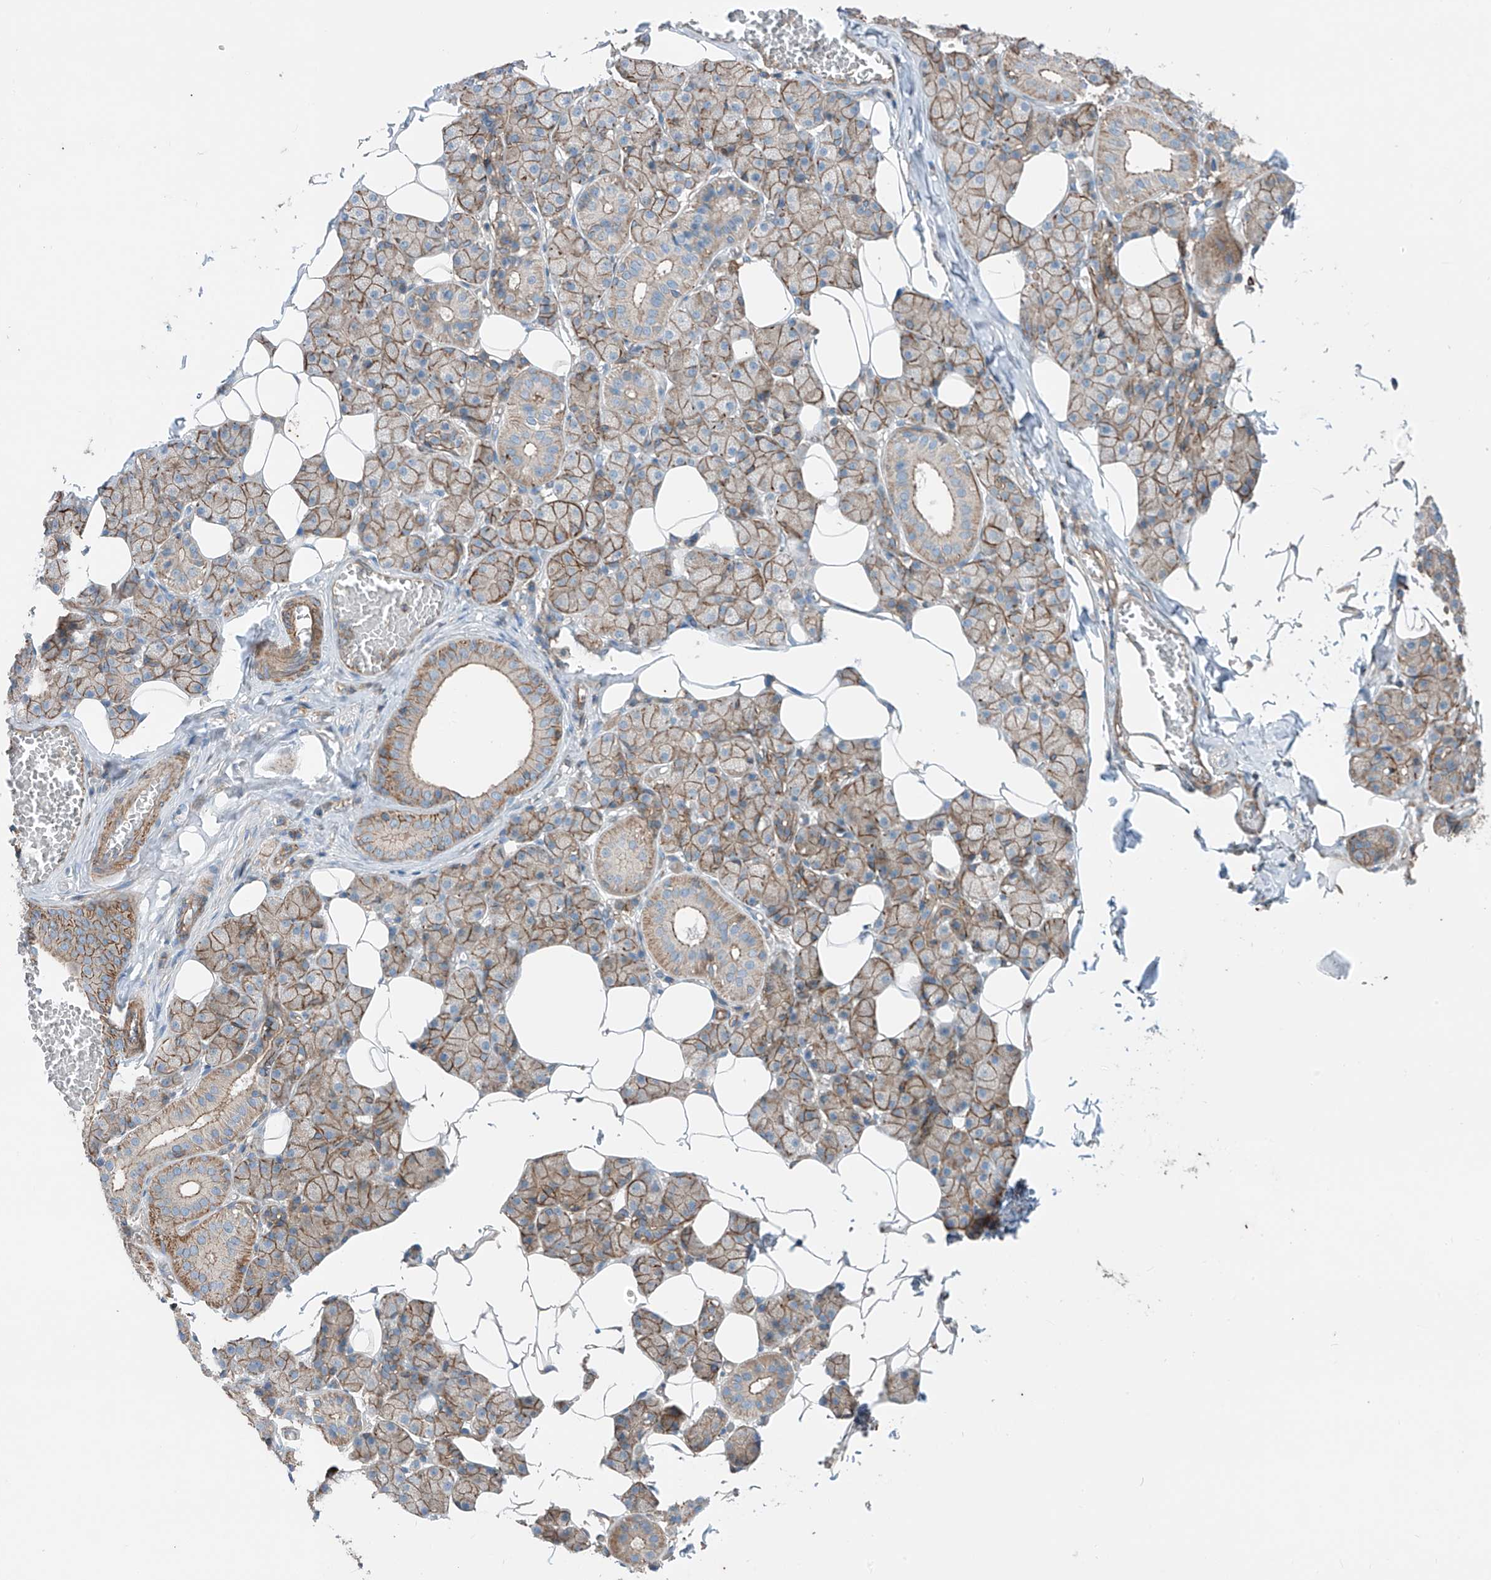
{"staining": {"intensity": "moderate", "quantity": "25%-75%", "location": "cytoplasmic/membranous"}, "tissue": "salivary gland", "cell_type": "Glandular cells", "image_type": "normal", "snomed": [{"axis": "morphology", "description": "Normal tissue, NOS"}, {"axis": "topography", "description": "Salivary gland"}], "caption": "This photomicrograph reveals immunohistochemistry staining of normal human salivary gland, with medium moderate cytoplasmic/membranous positivity in approximately 25%-75% of glandular cells.", "gene": "SLC1A5", "patient": {"sex": "female", "age": 33}}